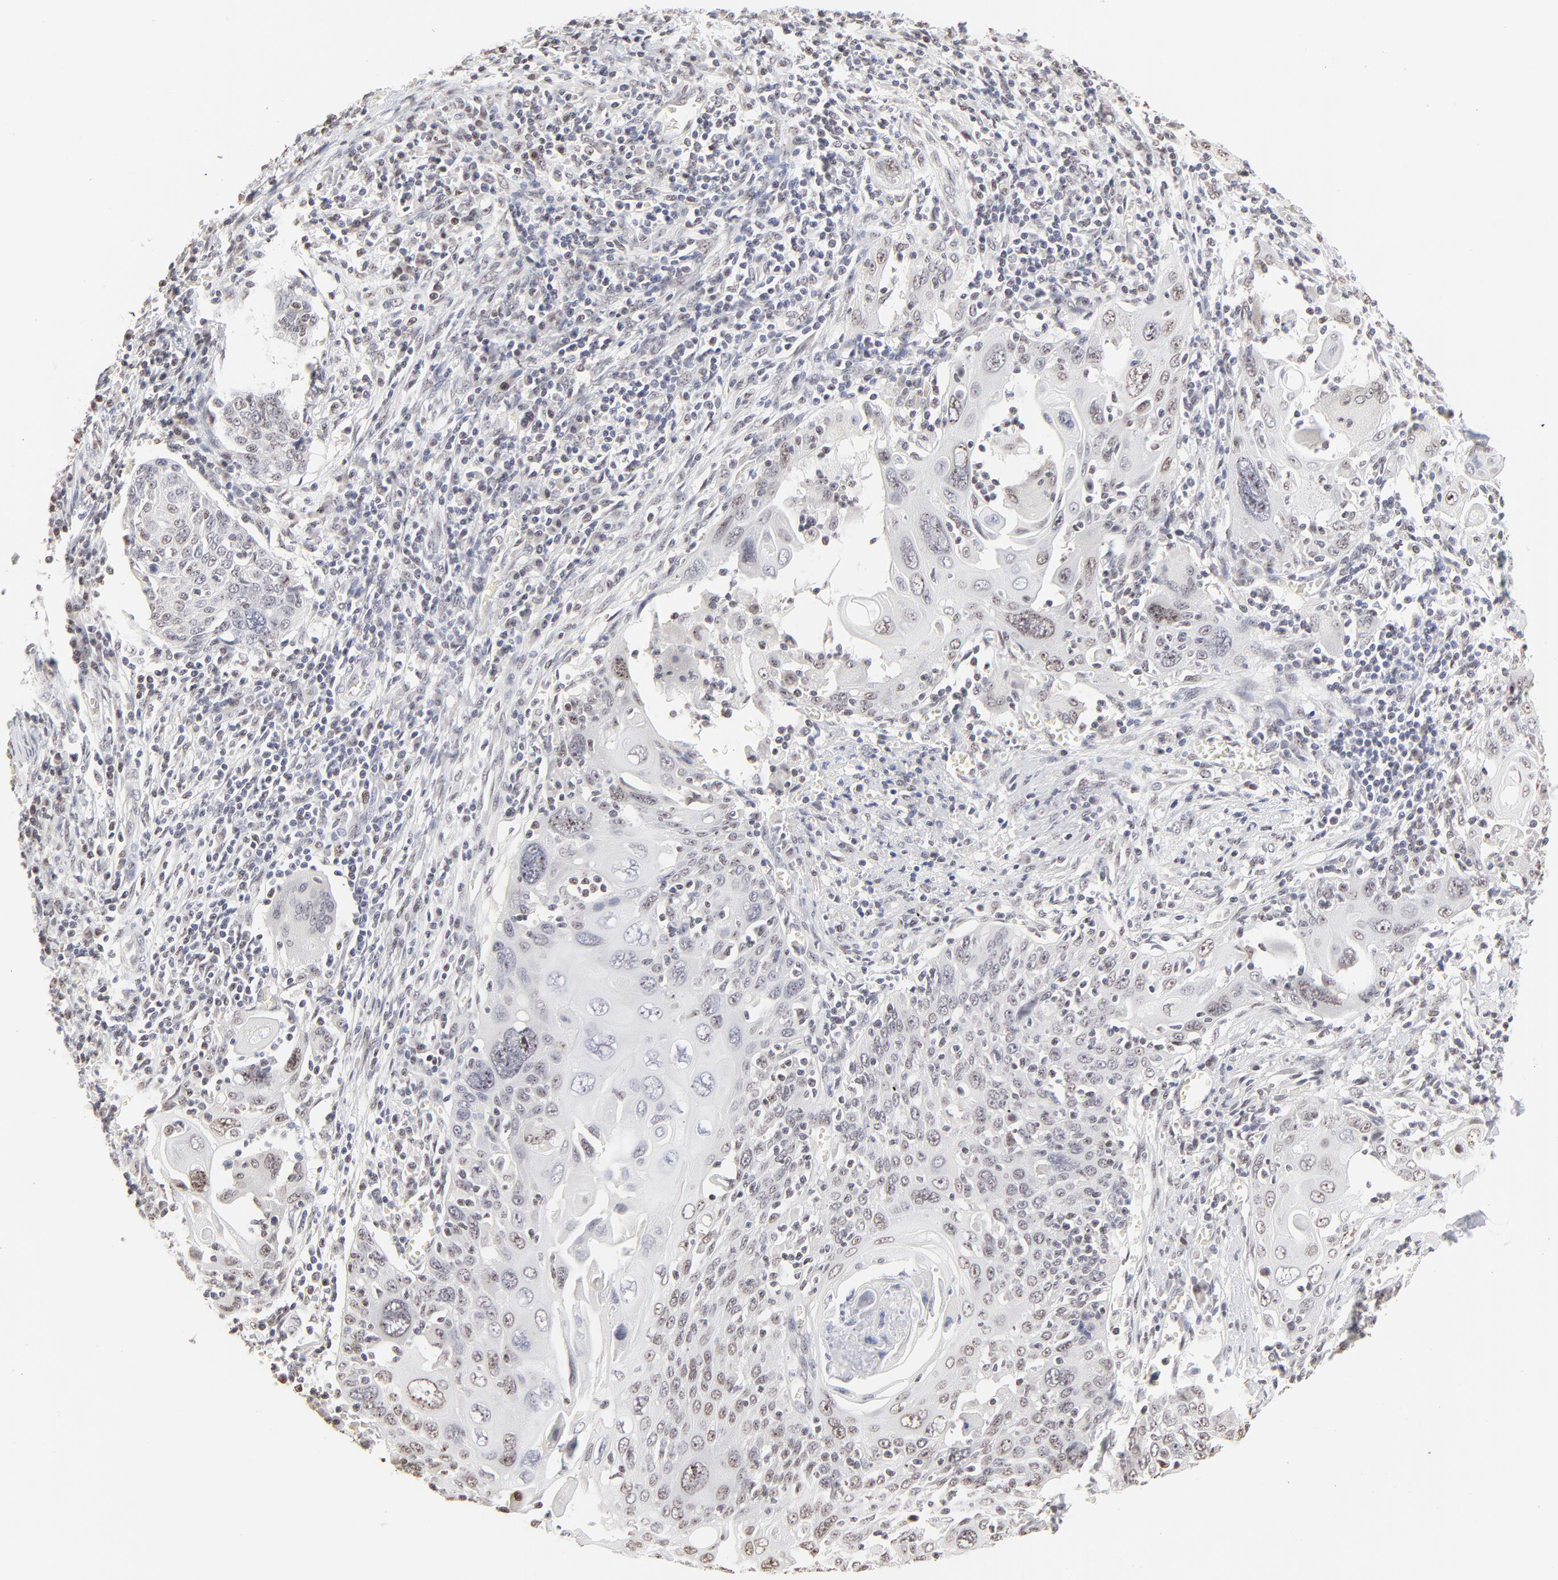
{"staining": {"intensity": "weak", "quantity": "<25%", "location": "nuclear"}, "tissue": "cervical cancer", "cell_type": "Tumor cells", "image_type": "cancer", "snomed": [{"axis": "morphology", "description": "Squamous cell carcinoma, NOS"}, {"axis": "topography", "description": "Cervix"}], "caption": "Cervical cancer stained for a protein using immunohistochemistry reveals no staining tumor cells.", "gene": "NFIL3", "patient": {"sex": "female", "age": 54}}